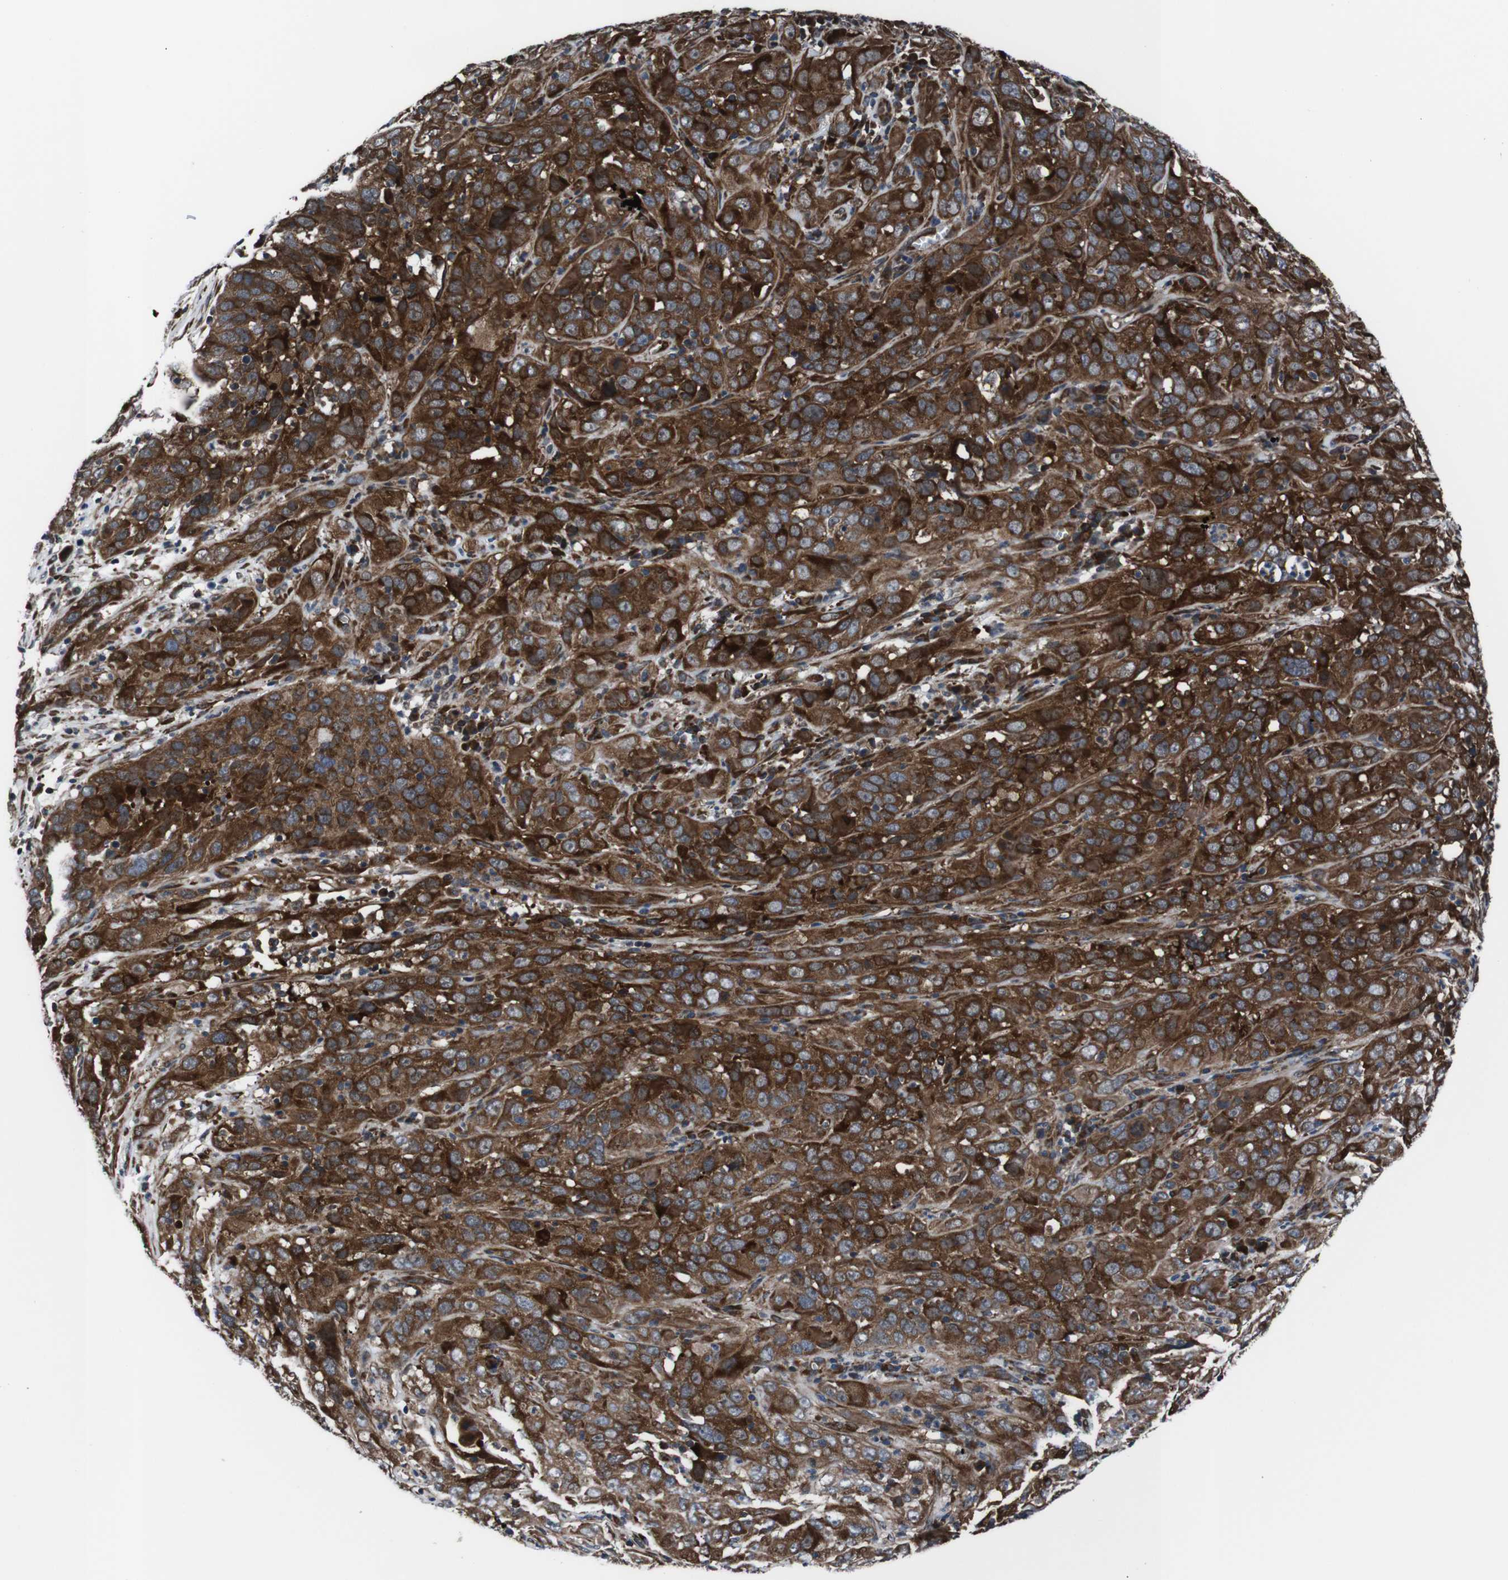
{"staining": {"intensity": "strong", "quantity": ">75%", "location": "cytoplasmic/membranous"}, "tissue": "cervical cancer", "cell_type": "Tumor cells", "image_type": "cancer", "snomed": [{"axis": "morphology", "description": "Squamous cell carcinoma, NOS"}, {"axis": "topography", "description": "Cervix"}], "caption": "Tumor cells show high levels of strong cytoplasmic/membranous positivity in approximately >75% of cells in cervical cancer (squamous cell carcinoma).", "gene": "EIF4A2", "patient": {"sex": "female", "age": 32}}